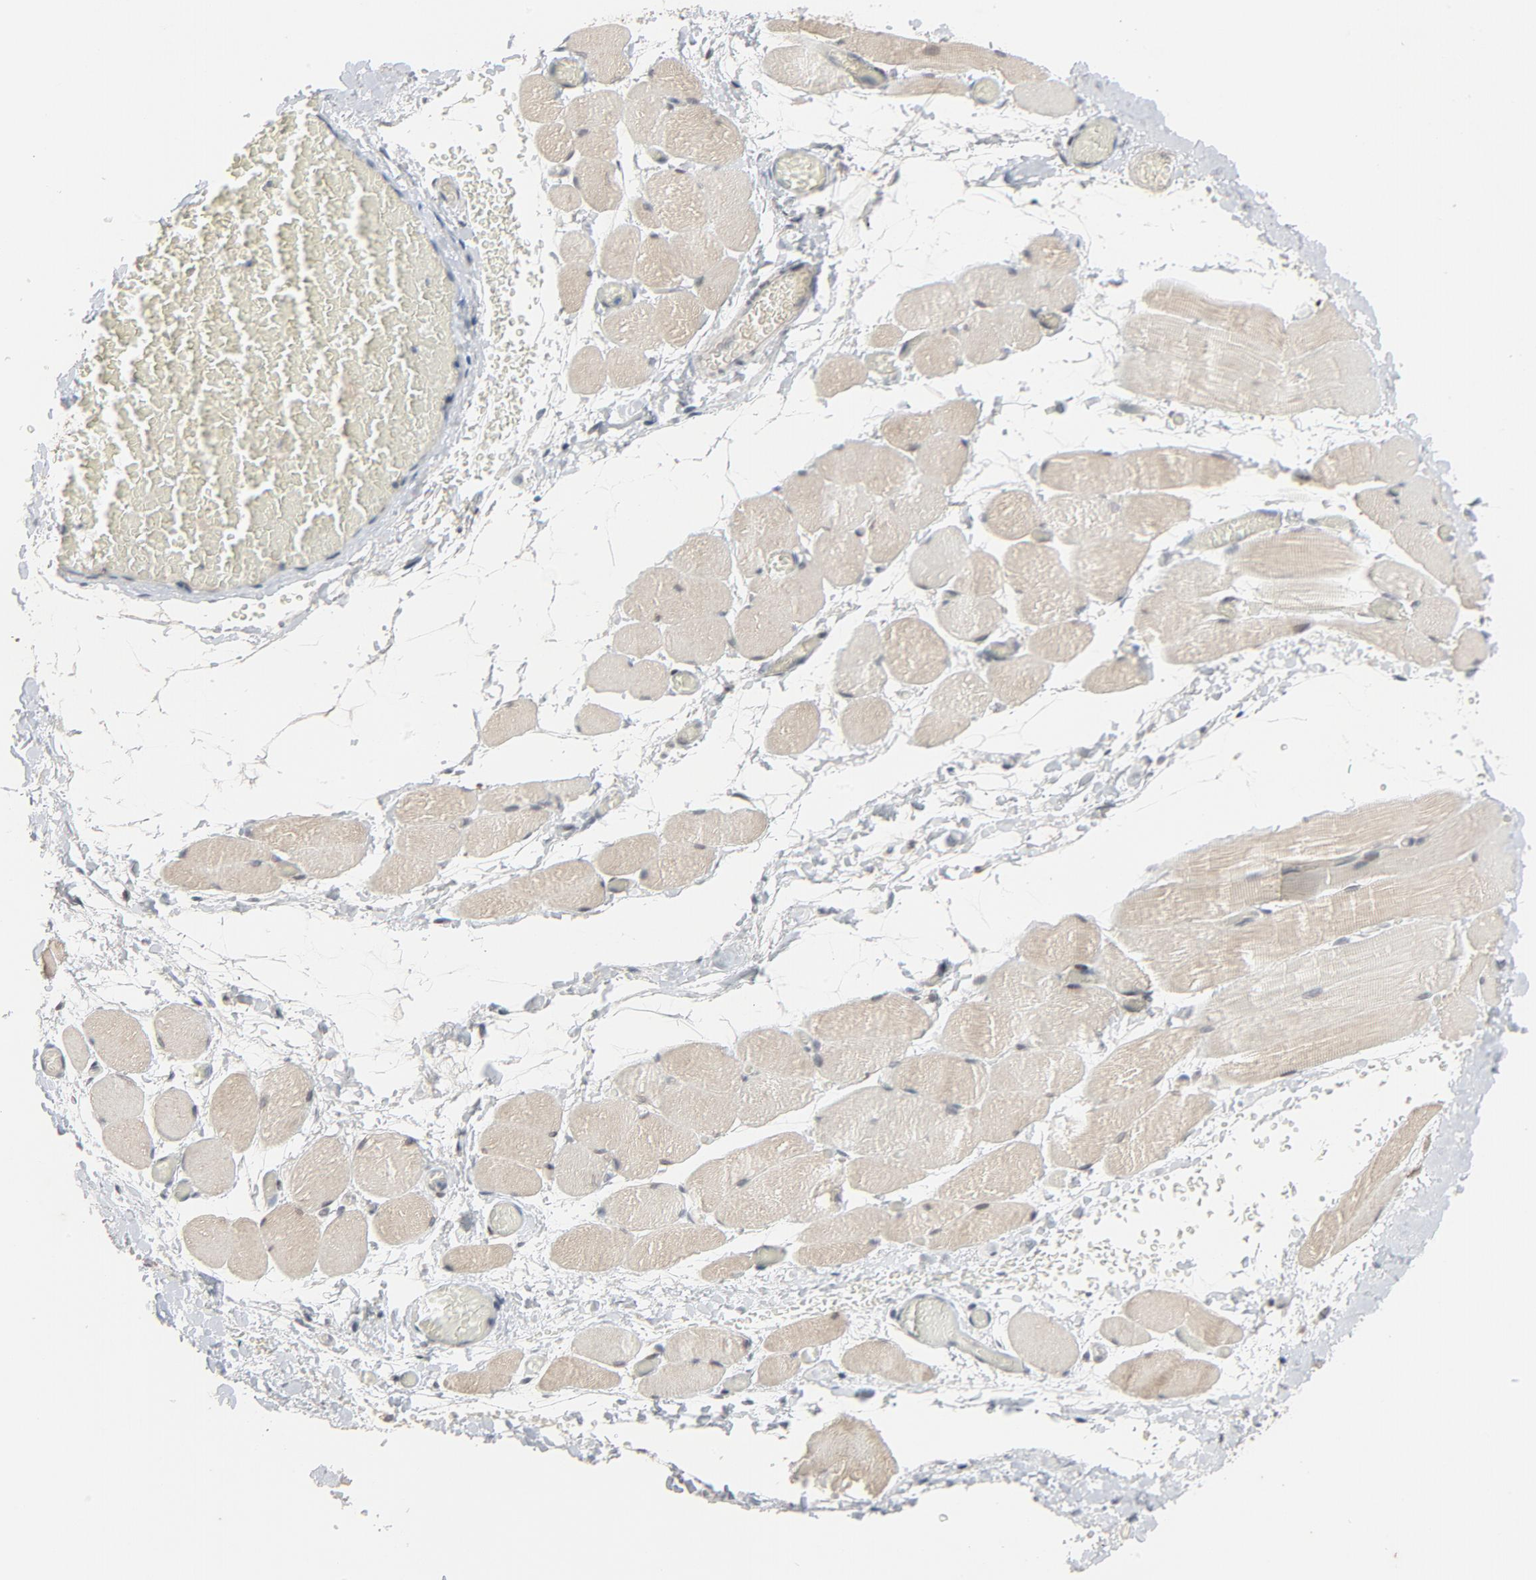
{"staining": {"intensity": "negative", "quantity": "none", "location": "none"}, "tissue": "skeletal muscle", "cell_type": "Myocytes", "image_type": "normal", "snomed": [{"axis": "morphology", "description": "Normal tissue, NOS"}, {"axis": "topography", "description": "Skeletal muscle"}, {"axis": "topography", "description": "Soft tissue"}], "caption": "Histopathology image shows no significant protein staining in myocytes of benign skeletal muscle. Brightfield microscopy of immunohistochemistry stained with DAB (brown) and hematoxylin (blue), captured at high magnification.", "gene": "MT3", "patient": {"sex": "female", "age": 58}}